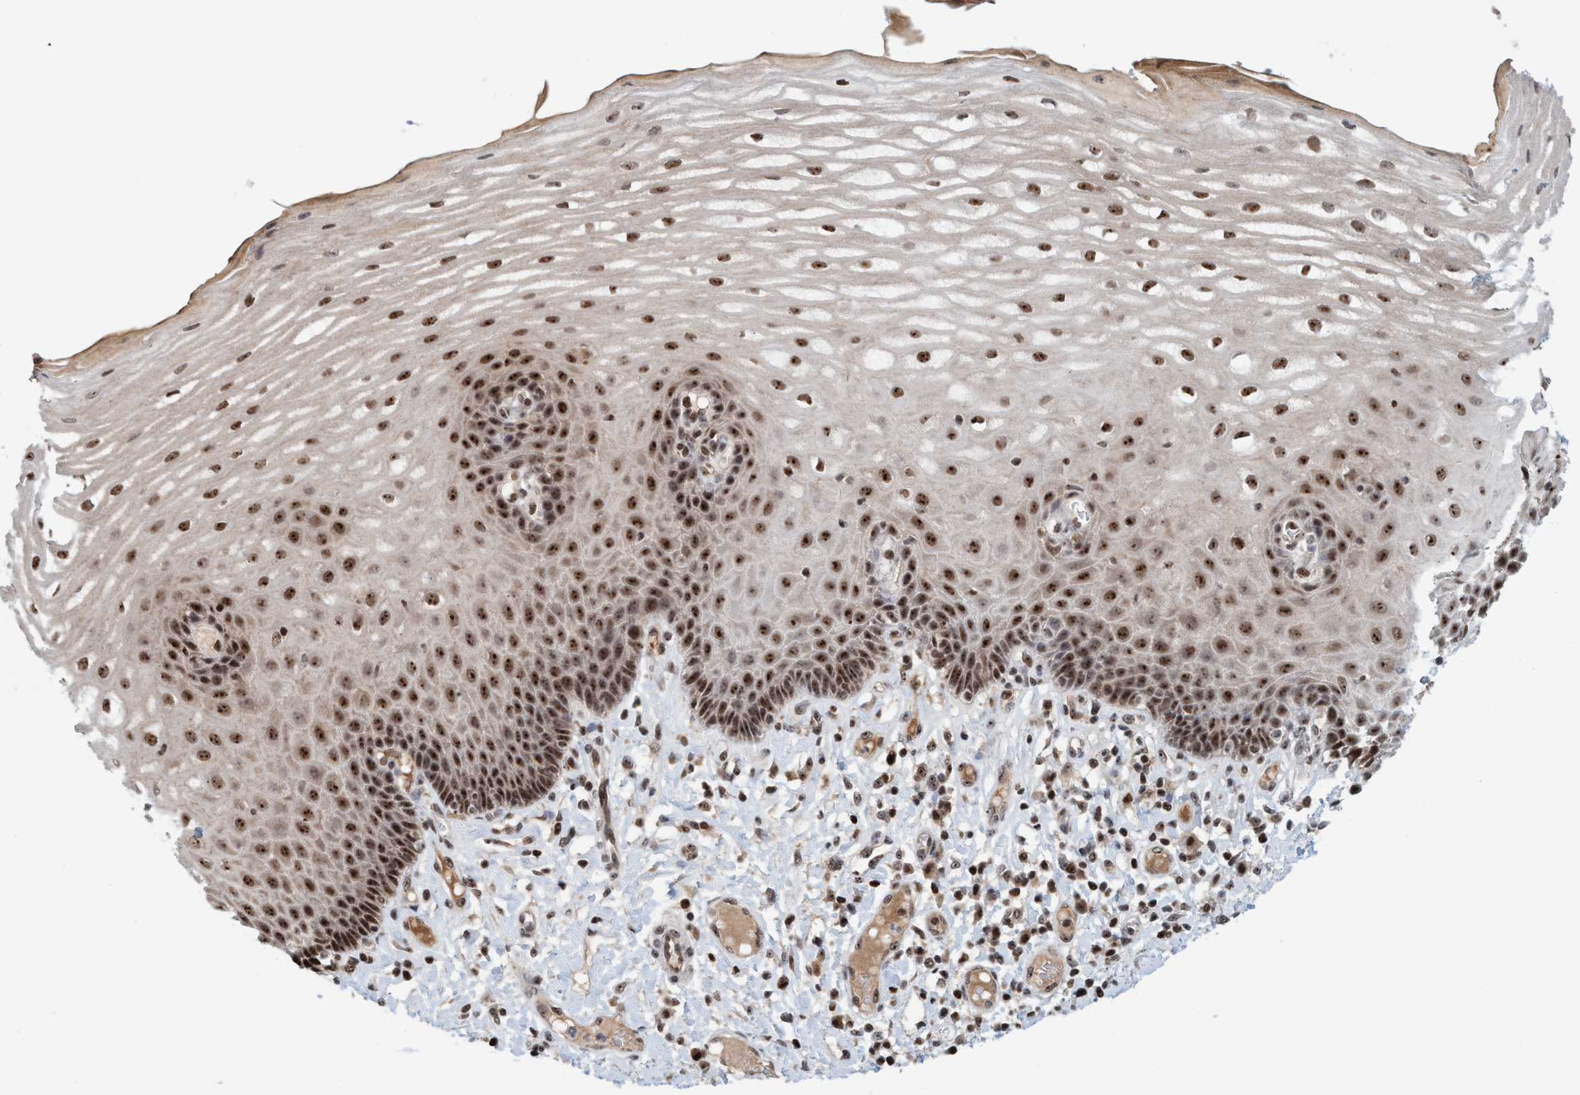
{"staining": {"intensity": "strong", "quantity": ">75%", "location": "nuclear"}, "tissue": "esophagus", "cell_type": "Squamous epithelial cells", "image_type": "normal", "snomed": [{"axis": "morphology", "description": "Normal tissue, NOS"}, {"axis": "topography", "description": "Esophagus"}], "caption": "Squamous epithelial cells show high levels of strong nuclear expression in about >75% of cells in benign esophagus.", "gene": "SMCR8", "patient": {"sex": "male", "age": 54}}